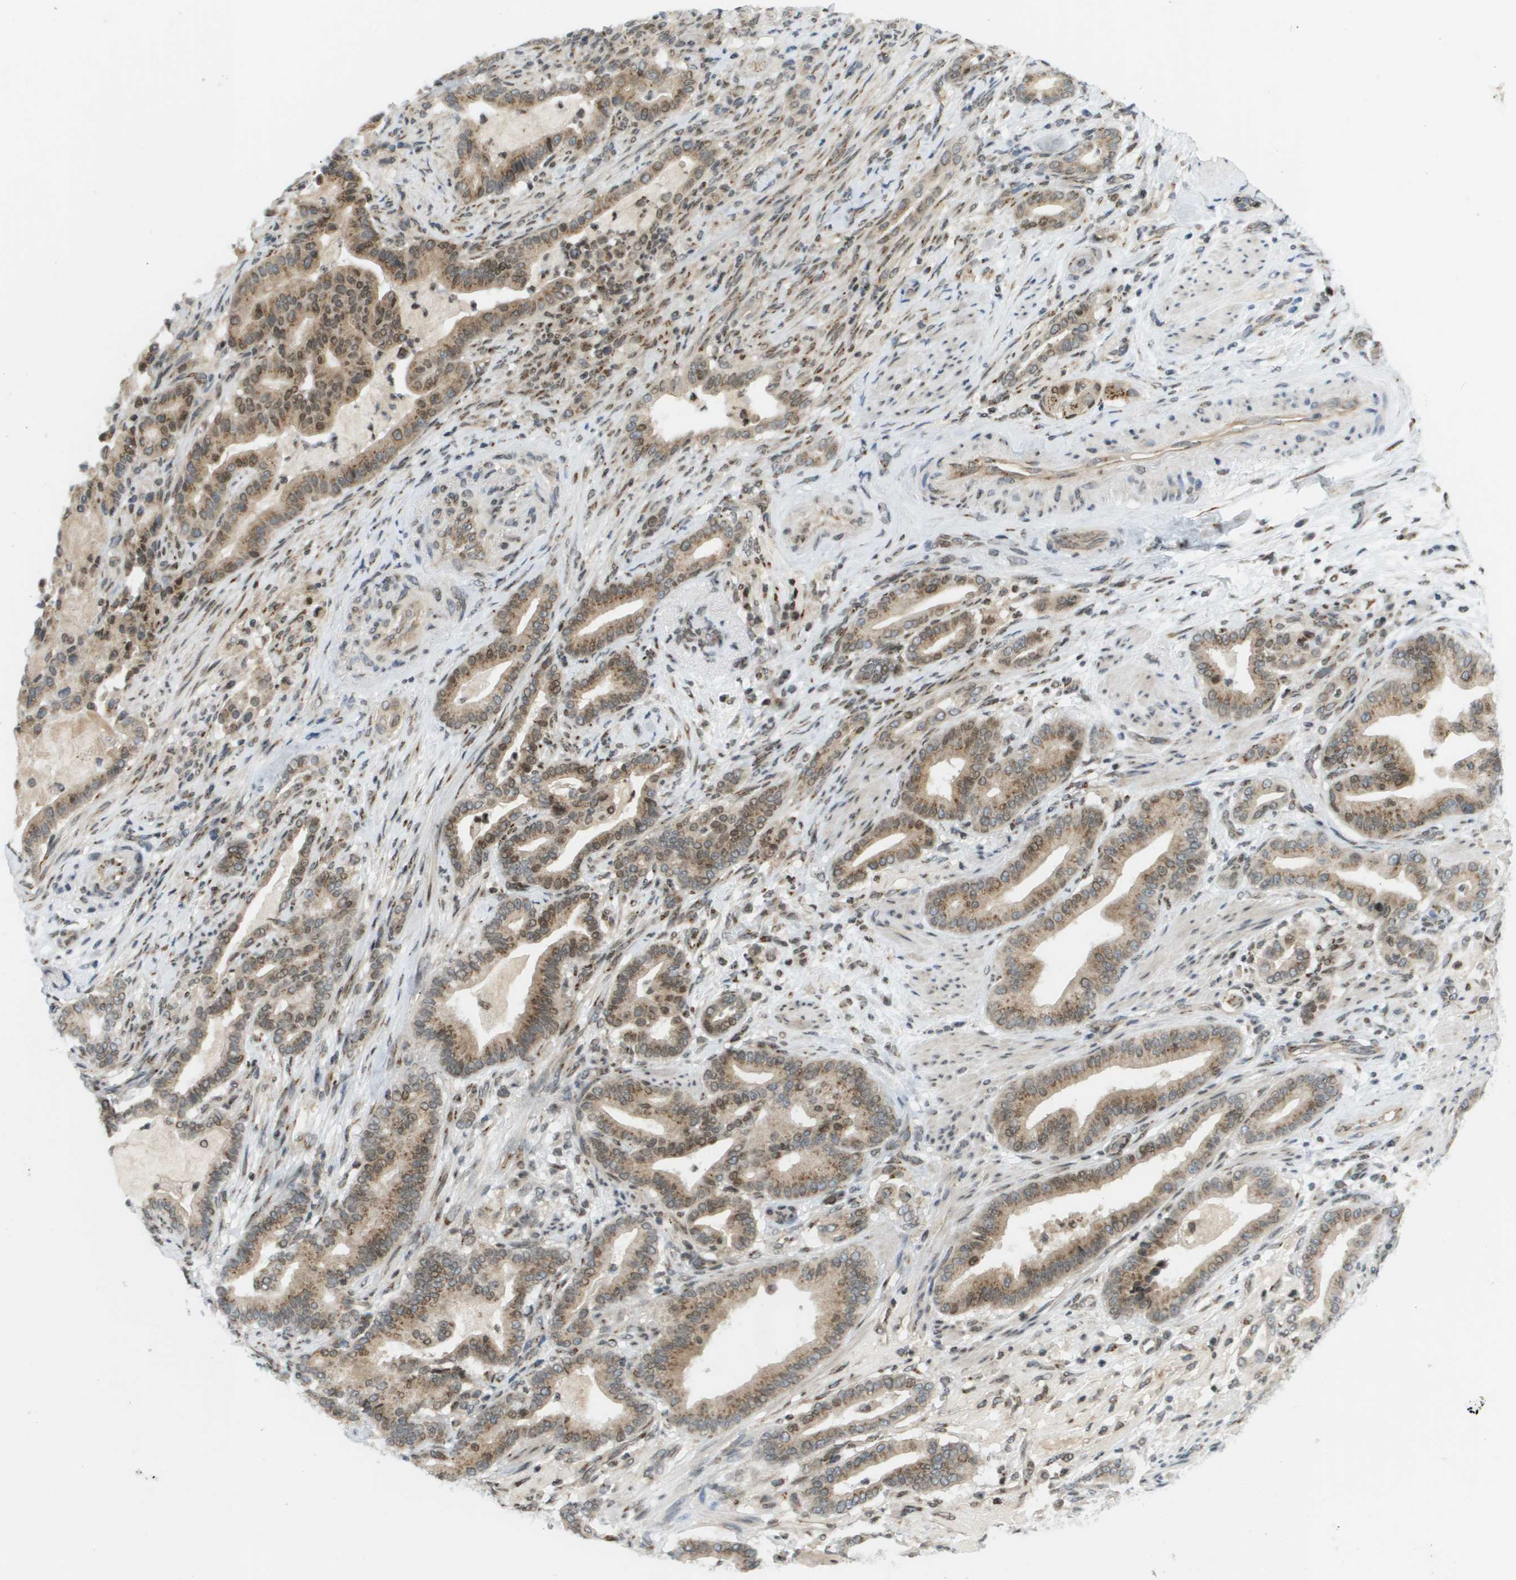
{"staining": {"intensity": "moderate", "quantity": ">75%", "location": "cytoplasmic/membranous,nuclear"}, "tissue": "pancreatic cancer", "cell_type": "Tumor cells", "image_type": "cancer", "snomed": [{"axis": "morphology", "description": "Normal tissue, NOS"}, {"axis": "morphology", "description": "Adenocarcinoma, NOS"}, {"axis": "topography", "description": "Pancreas"}], "caption": "DAB (3,3'-diaminobenzidine) immunohistochemical staining of pancreatic cancer demonstrates moderate cytoplasmic/membranous and nuclear protein staining in approximately >75% of tumor cells. The protein of interest is shown in brown color, while the nuclei are stained blue.", "gene": "EVC", "patient": {"sex": "male", "age": 63}}